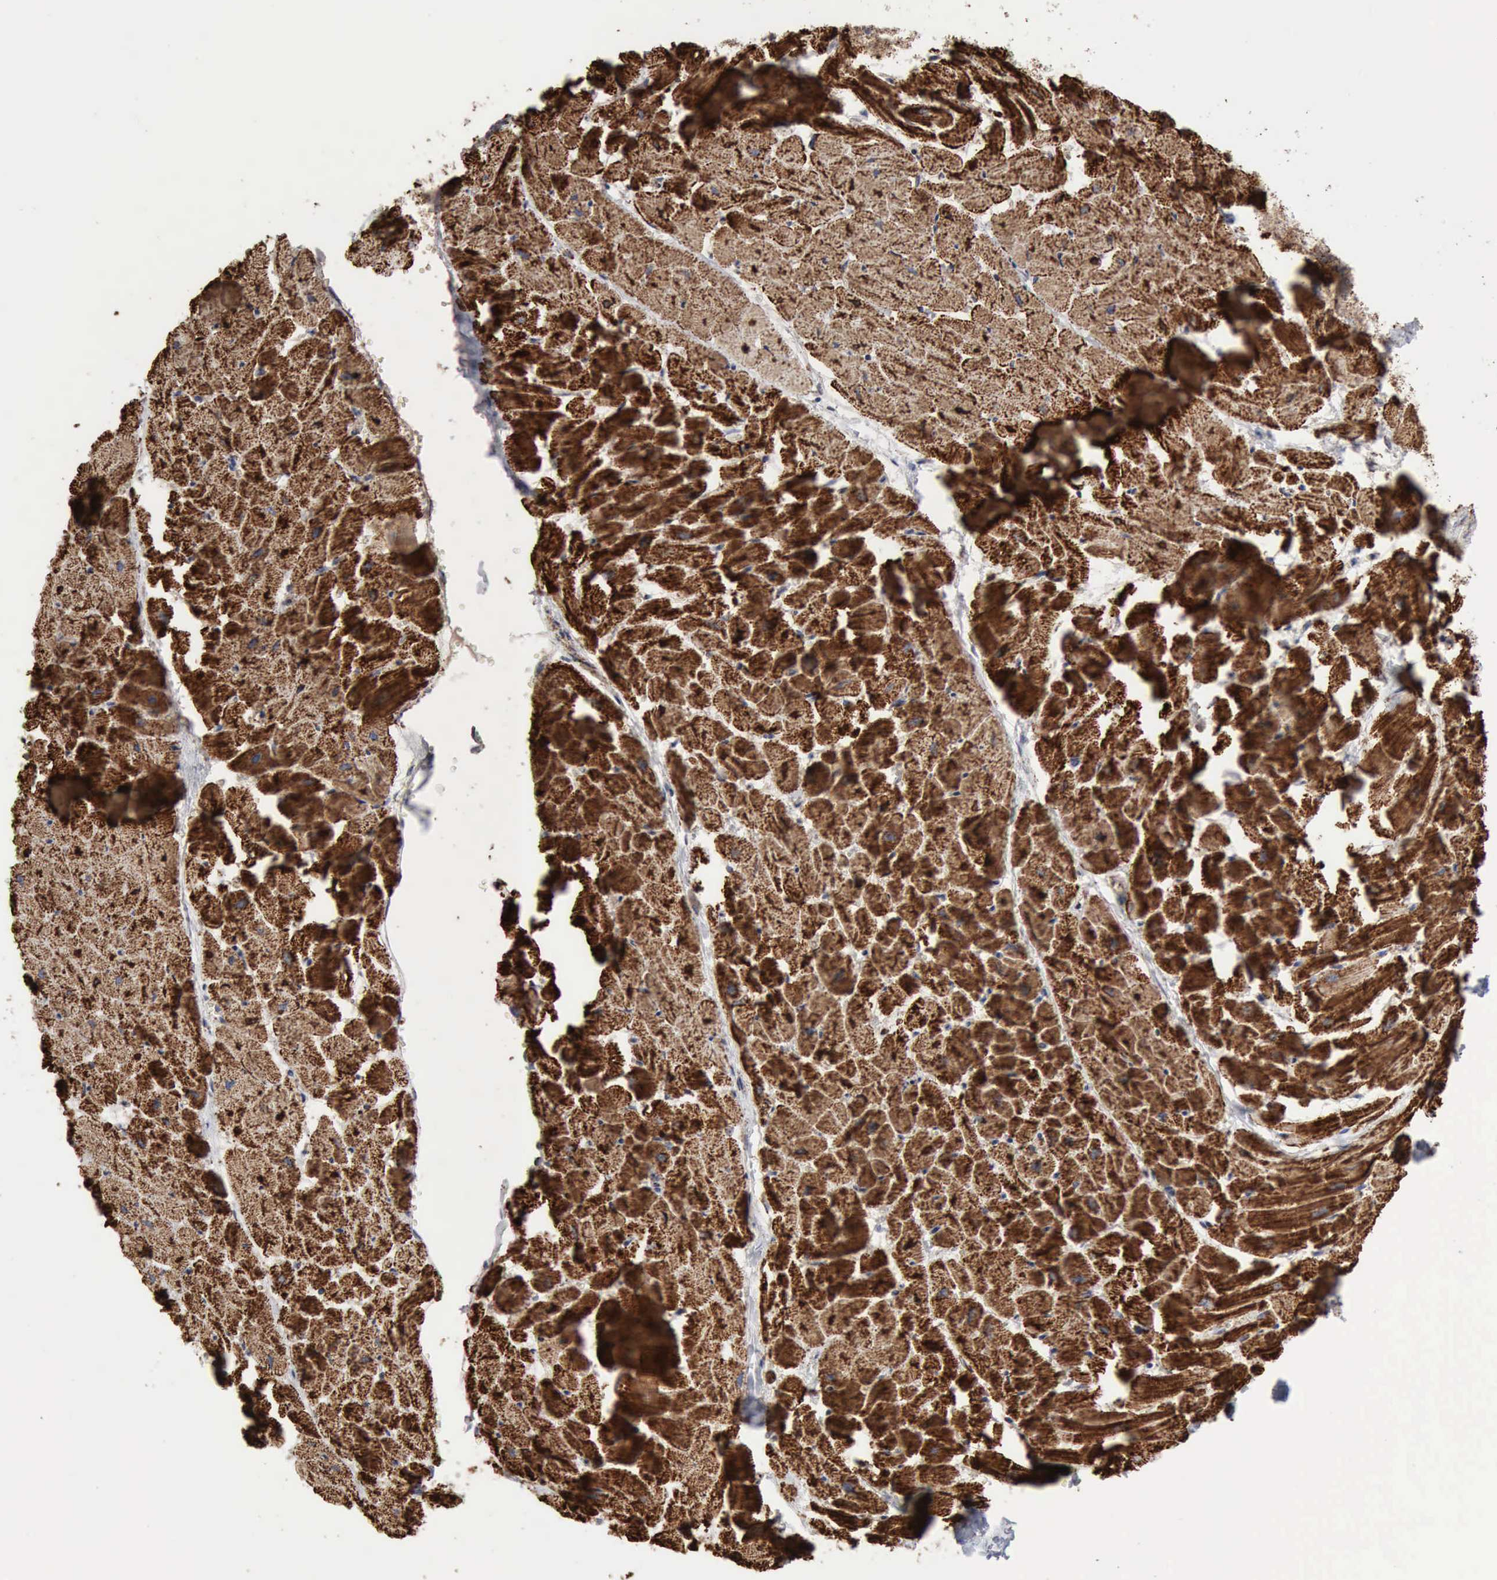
{"staining": {"intensity": "strong", "quantity": ">75%", "location": "cytoplasmic/membranous"}, "tissue": "heart muscle", "cell_type": "Cardiomyocytes", "image_type": "normal", "snomed": [{"axis": "morphology", "description": "Normal tissue, NOS"}, {"axis": "topography", "description": "Heart"}], "caption": "Immunohistochemical staining of unremarkable human heart muscle reveals high levels of strong cytoplasmic/membranous staining in about >75% of cardiomyocytes. Nuclei are stained in blue.", "gene": "ACO2", "patient": {"sex": "female", "age": 19}}